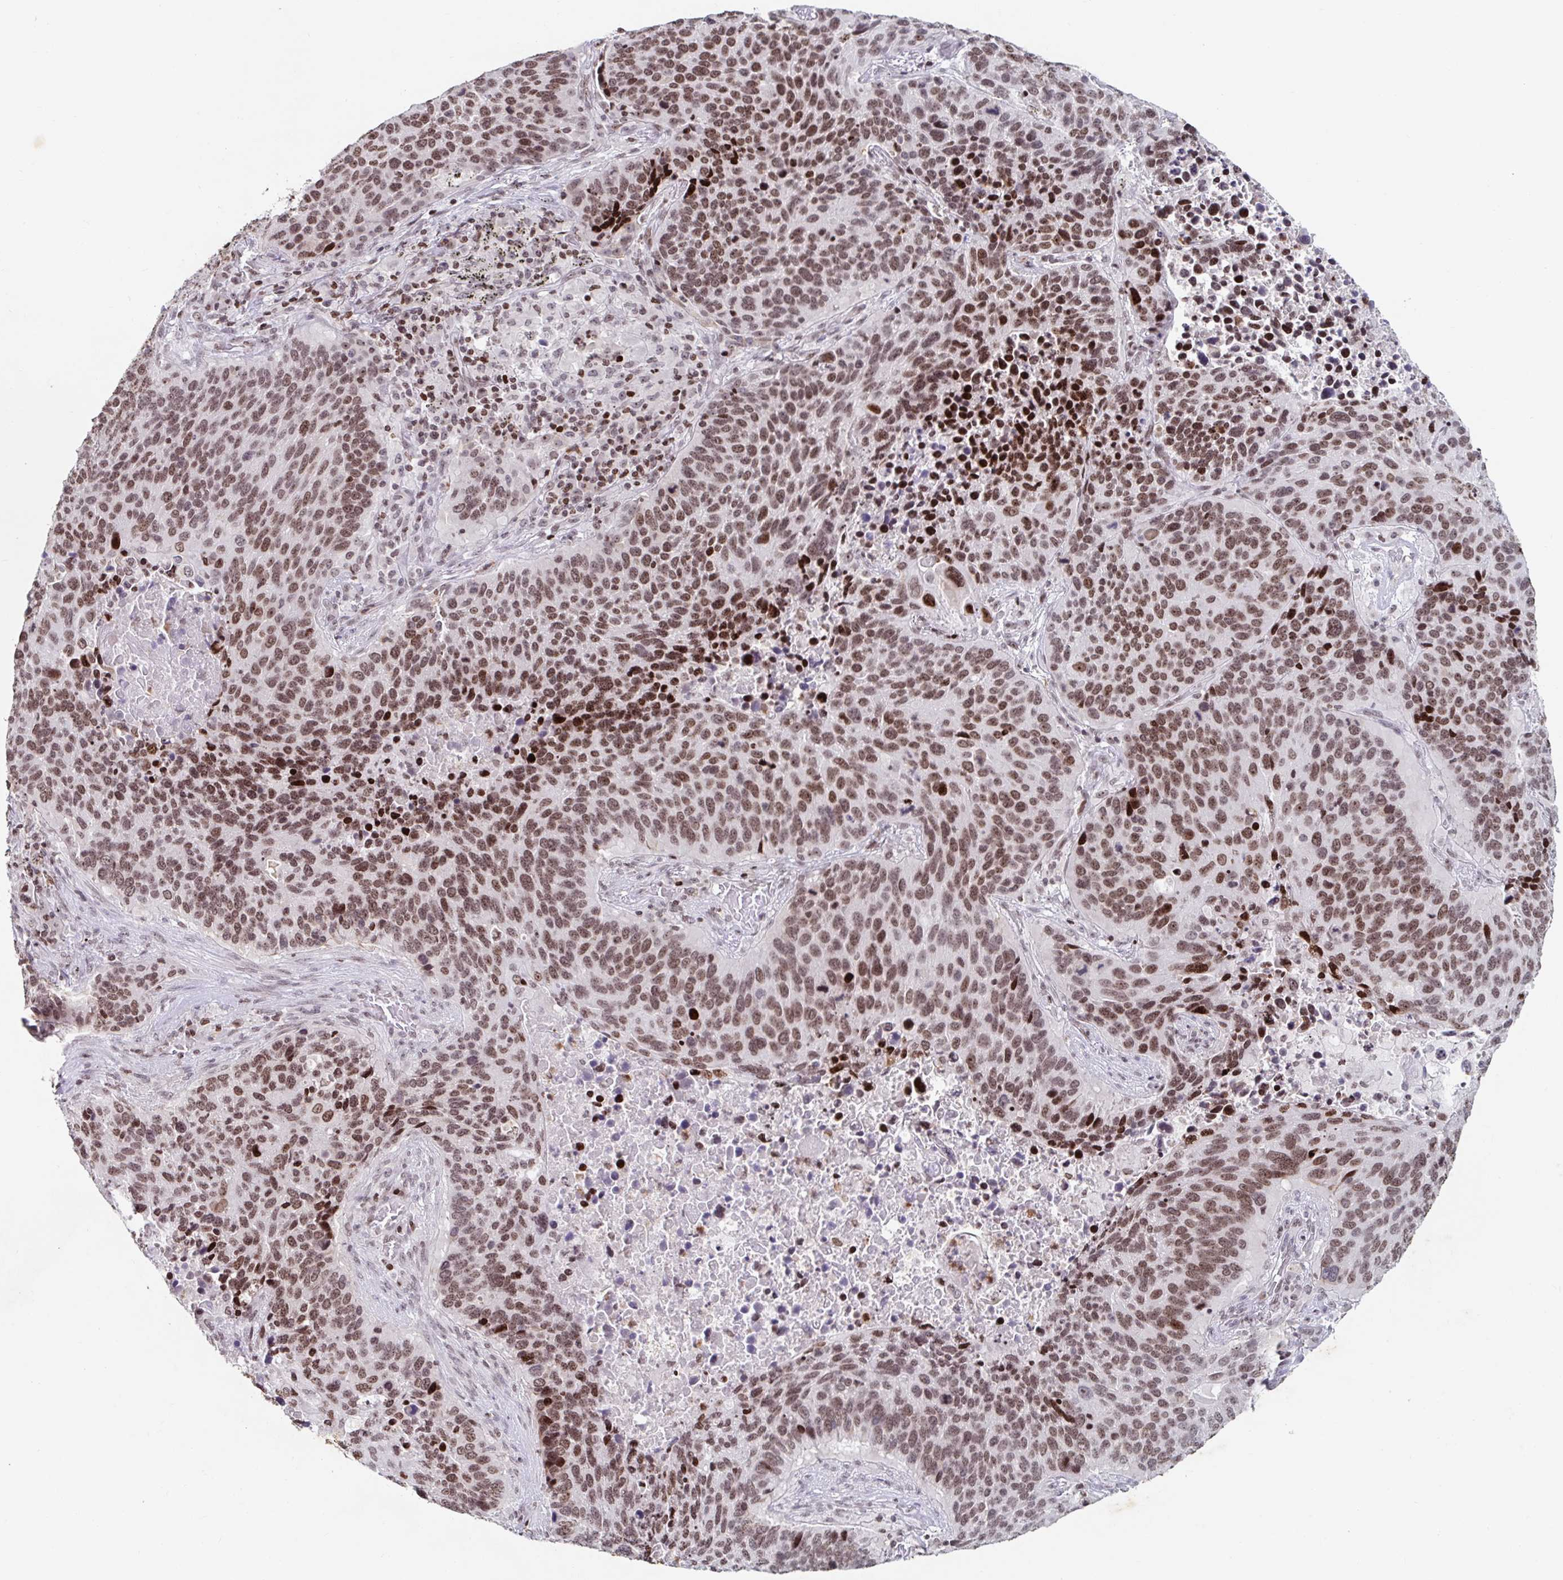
{"staining": {"intensity": "moderate", "quantity": ">75%", "location": "nuclear"}, "tissue": "lung cancer", "cell_type": "Tumor cells", "image_type": "cancer", "snomed": [{"axis": "morphology", "description": "Squamous cell carcinoma, NOS"}, {"axis": "topography", "description": "Lung"}], "caption": "Immunohistochemistry histopathology image of lung cancer stained for a protein (brown), which reveals medium levels of moderate nuclear expression in about >75% of tumor cells.", "gene": "C19orf53", "patient": {"sex": "male", "age": 68}}